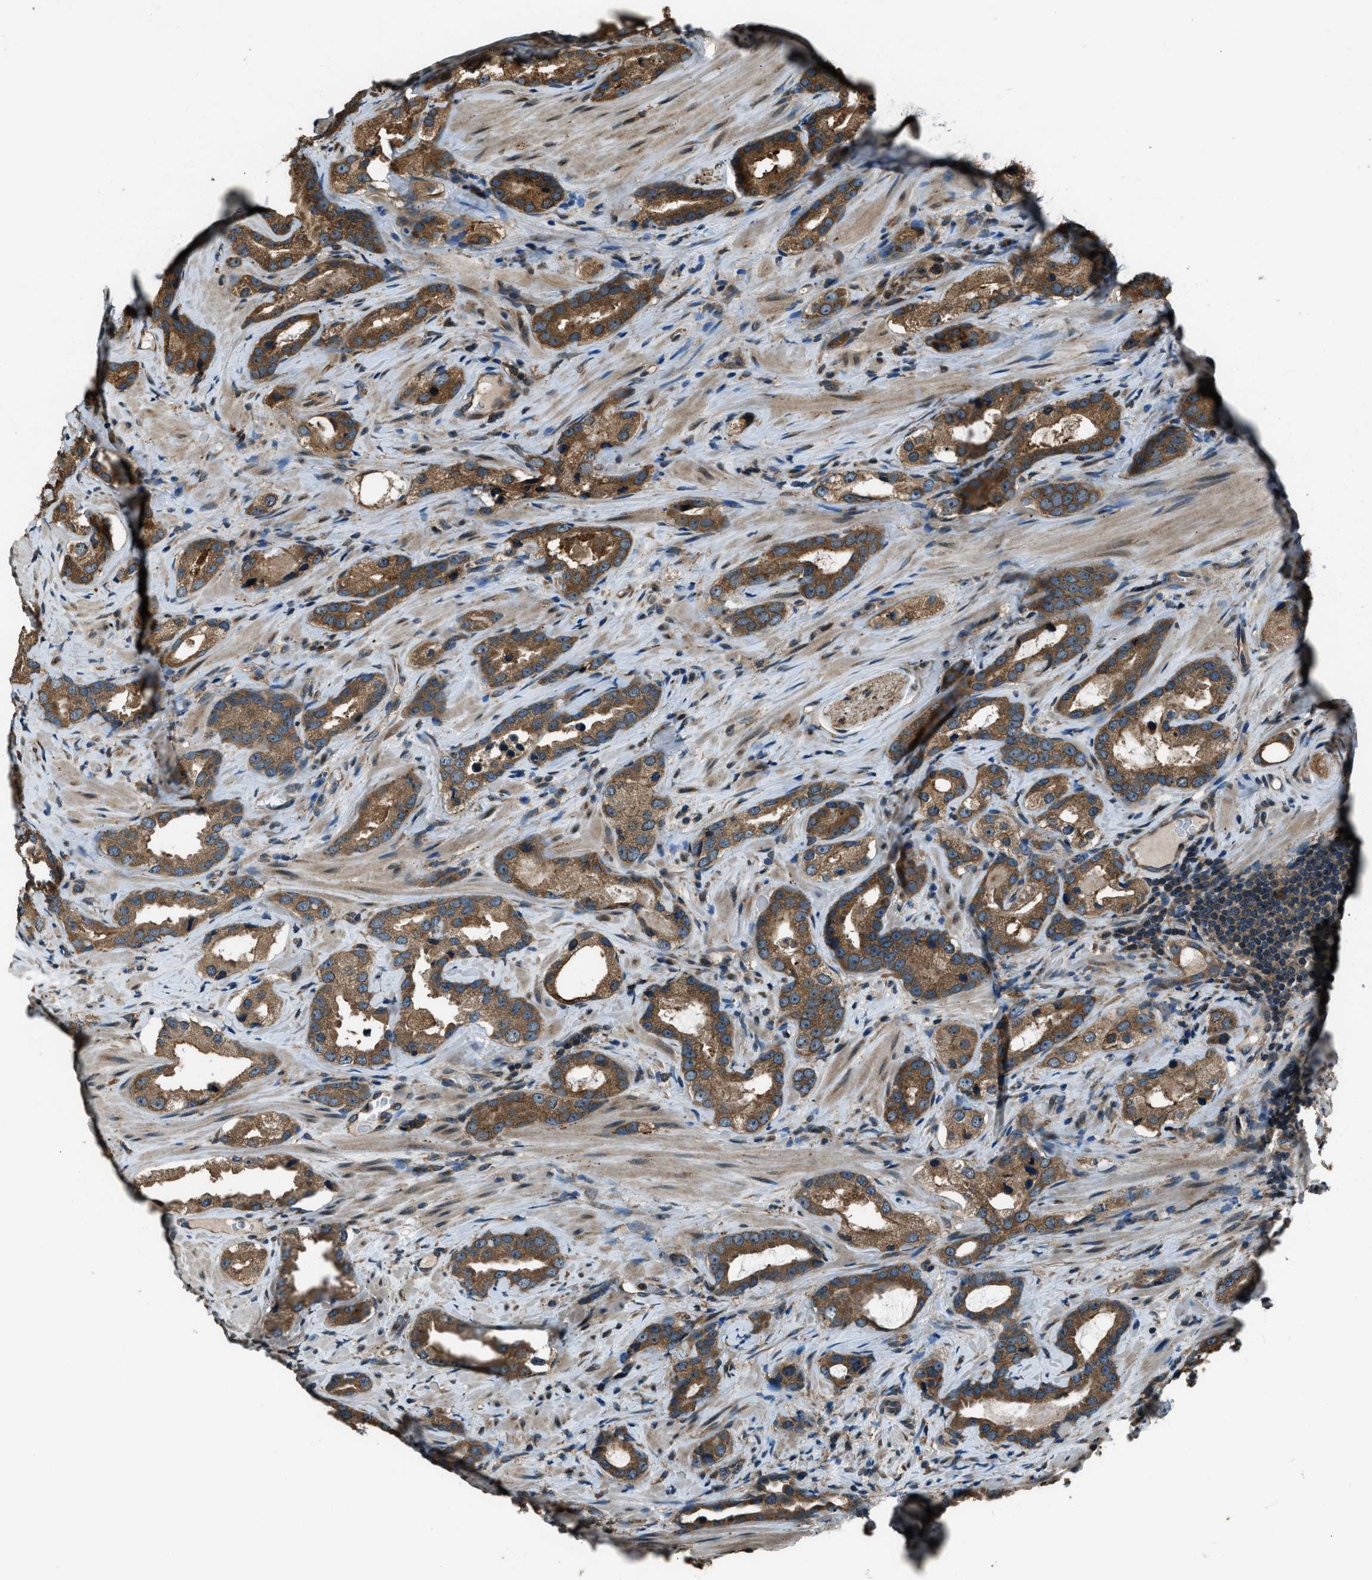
{"staining": {"intensity": "moderate", "quantity": ">75%", "location": "cytoplasmic/membranous"}, "tissue": "prostate cancer", "cell_type": "Tumor cells", "image_type": "cancer", "snomed": [{"axis": "morphology", "description": "Adenocarcinoma, High grade"}, {"axis": "topography", "description": "Prostate"}], "caption": "Prostate cancer was stained to show a protein in brown. There is medium levels of moderate cytoplasmic/membranous positivity in about >75% of tumor cells.", "gene": "TRIM4", "patient": {"sex": "male", "age": 63}}